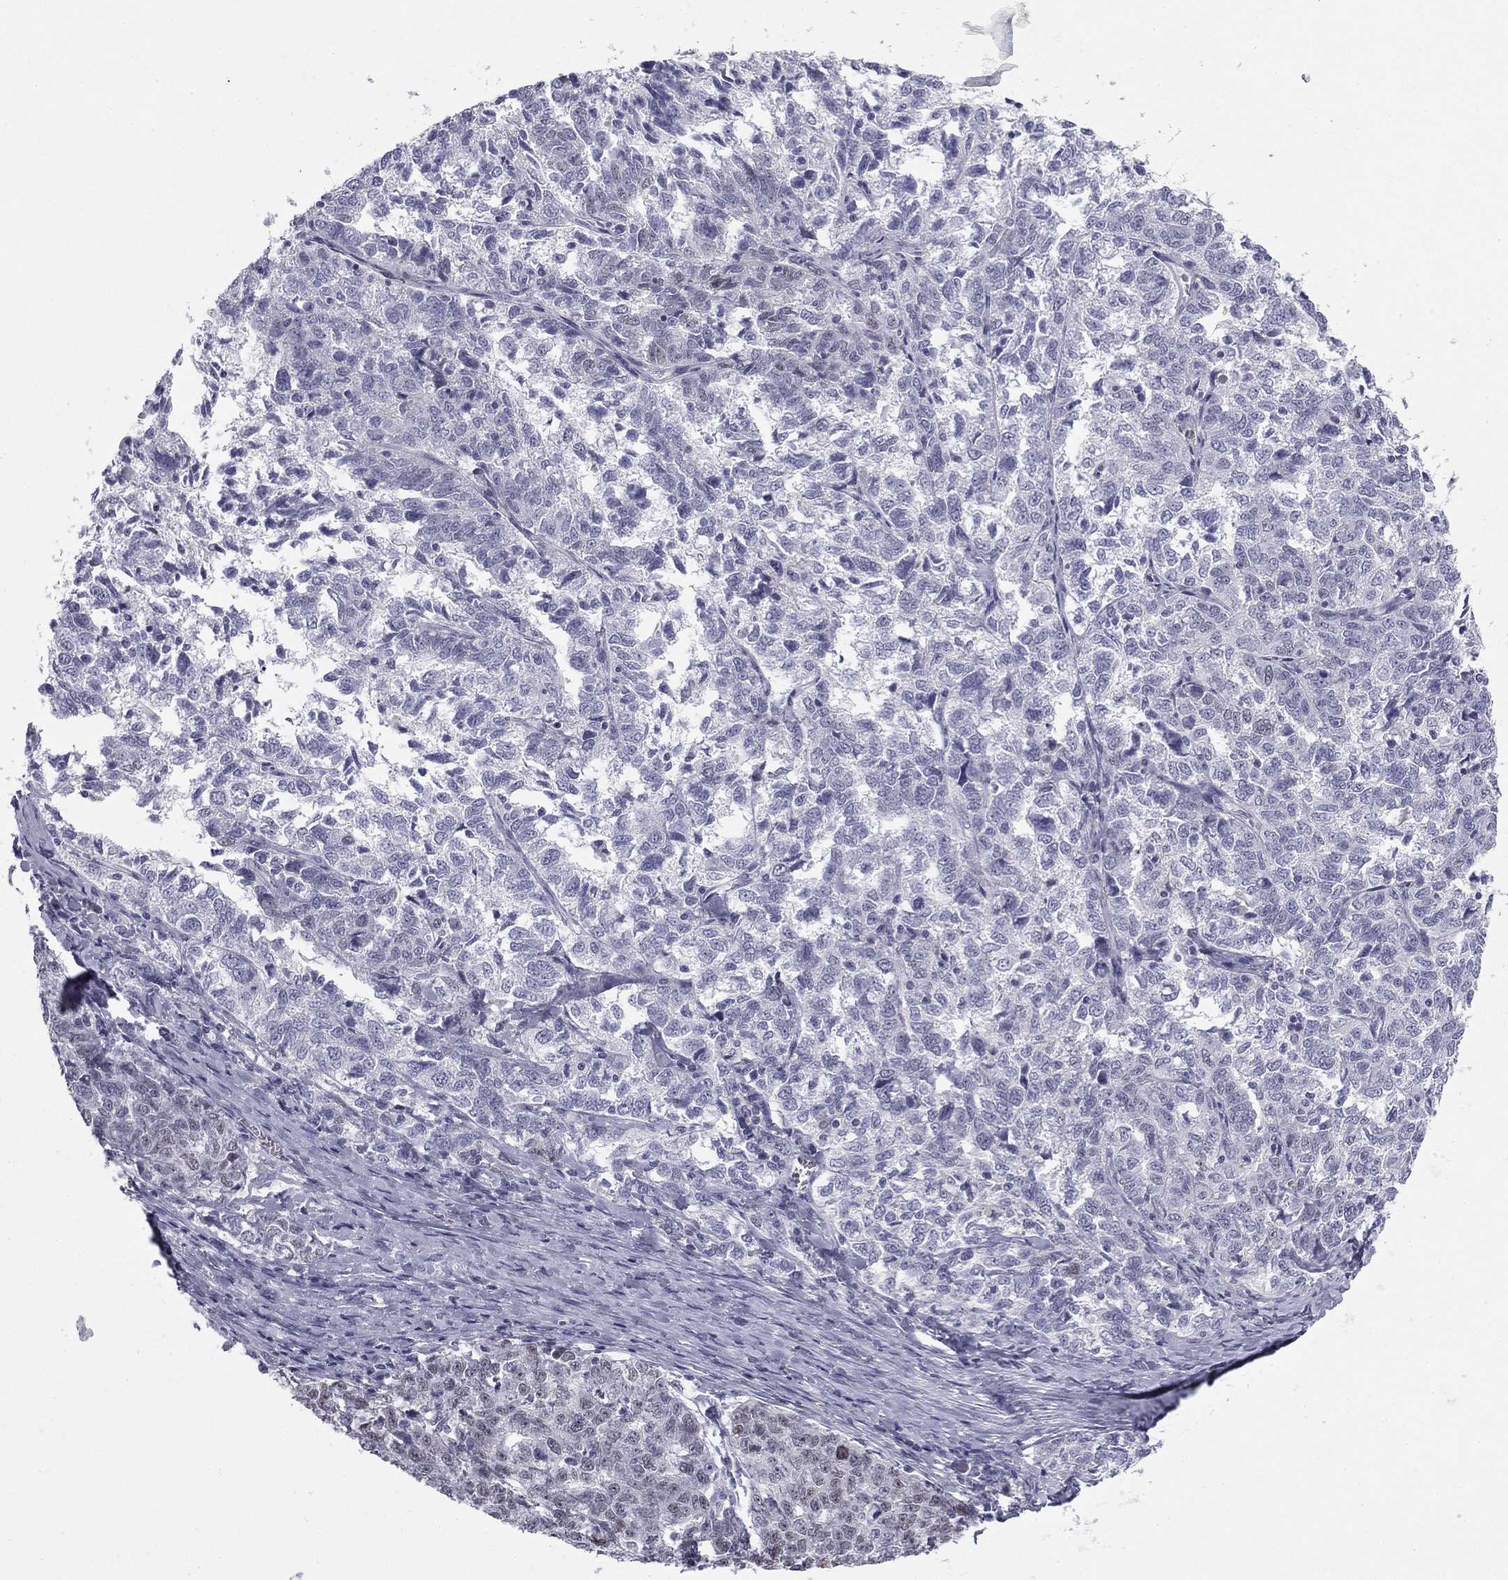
{"staining": {"intensity": "negative", "quantity": "none", "location": "none"}, "tissue": "ovarian cancer", "cell_type": "Tumor cells", "image_type": "cancer", "snomed": [{"axis": "morphology", "description": "Cystadenocarcinoma, serous, NOS"}, {"axis": "topography", "description": "Ovary"}], "caption": "There is no significant positivity in tumor cells of ovarian cancer.", "gene": "TFAP2B", "patient": {"sex": "female", "age": 71}}